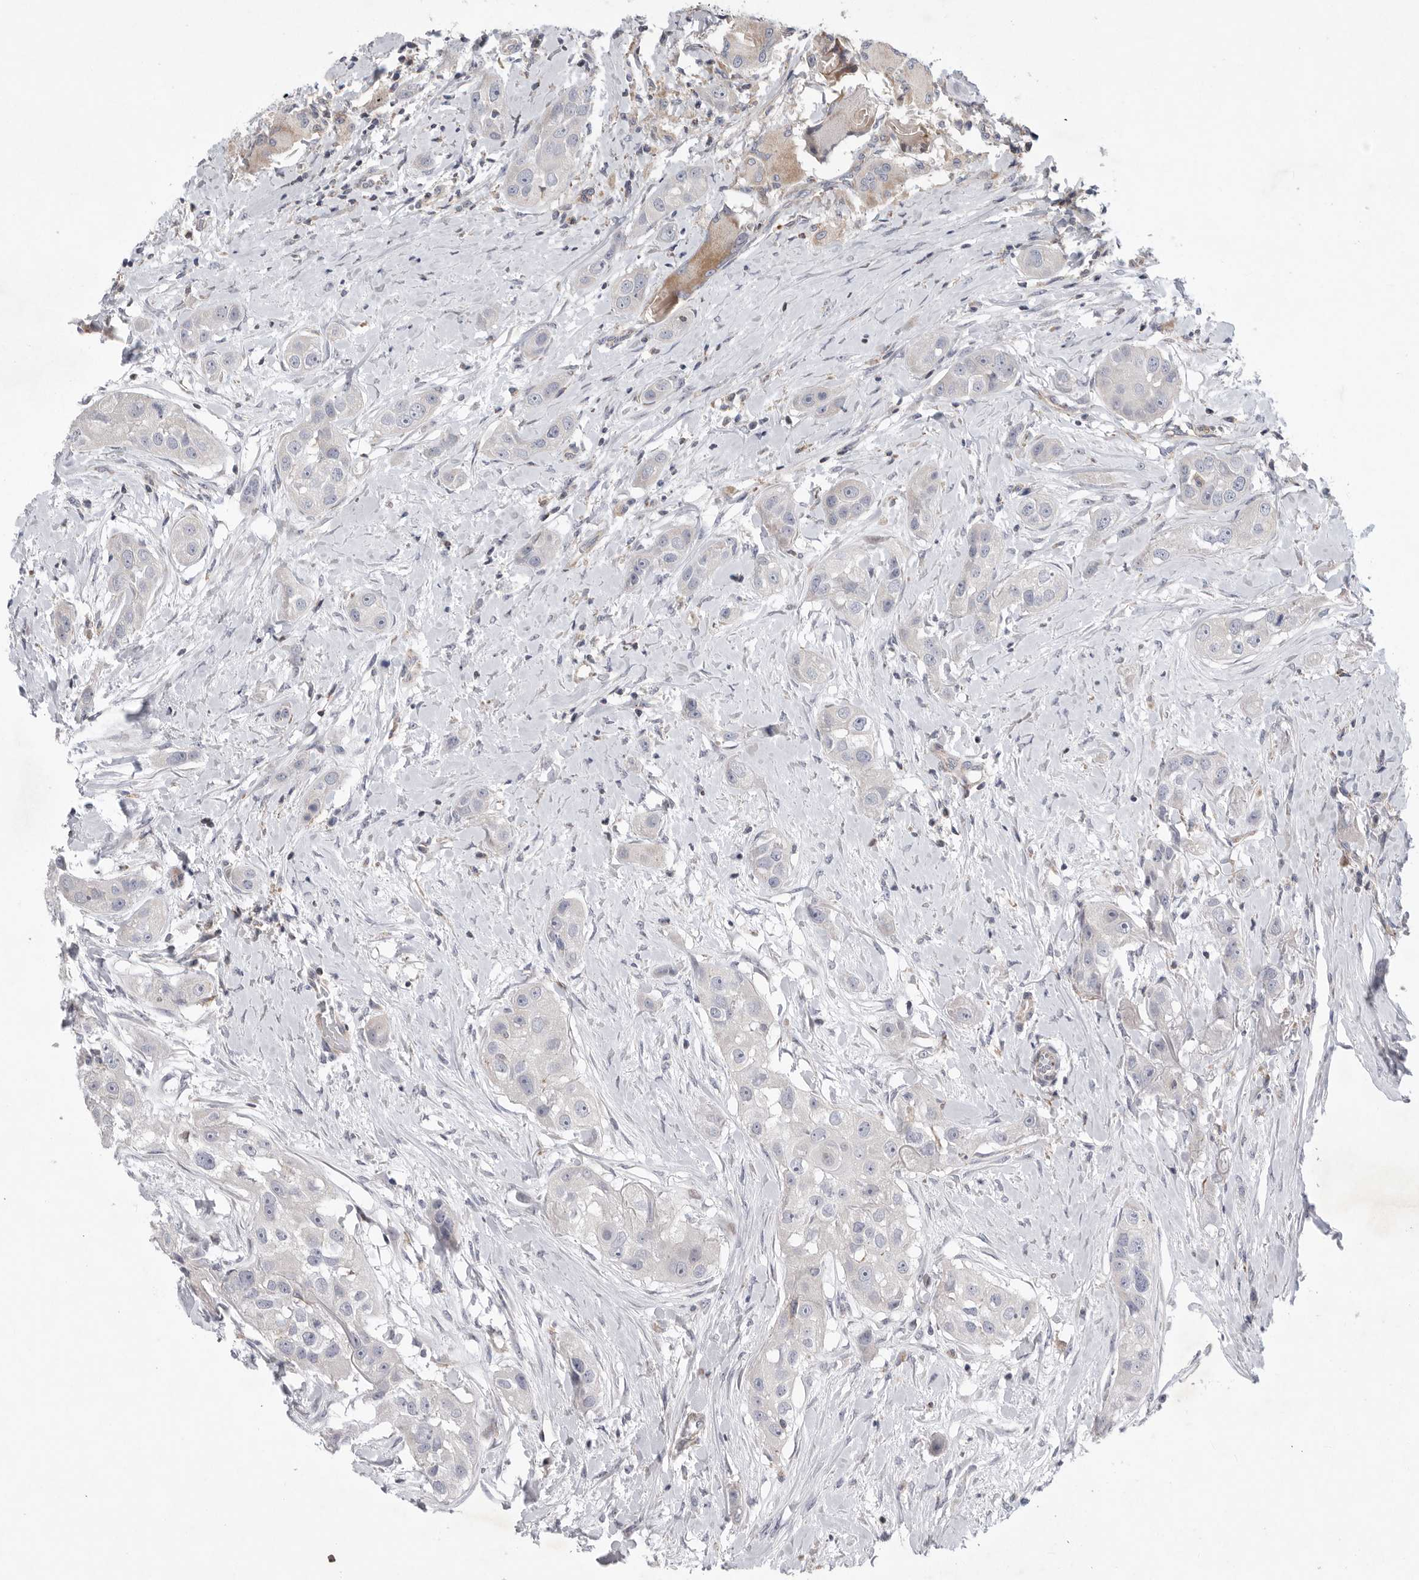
{"staining": {"intensity": "negative", "quantity": "none", "location": "none"}, "tissue": "head and neck cancer", "cell_type": "Tumor cells", "image_type": "cancer", "snomed": [{"axis": "morphology", "description": "Normal tissue, NOS"}, {"axis": "morphology", "description": "Squamous cell carcinoma, NOS"}, {"axis": "topography", "description": "Skeletal muscle"}, {"axis": "topography", "description": "Head-Neck"}], "caption": "Head and neck squamous cell carcinoma was stained to show a protein in brown. There is no significant positivity in tumor cells.", "gene": "MPZL1", "patient": {"sex": "male", "age": 51}}